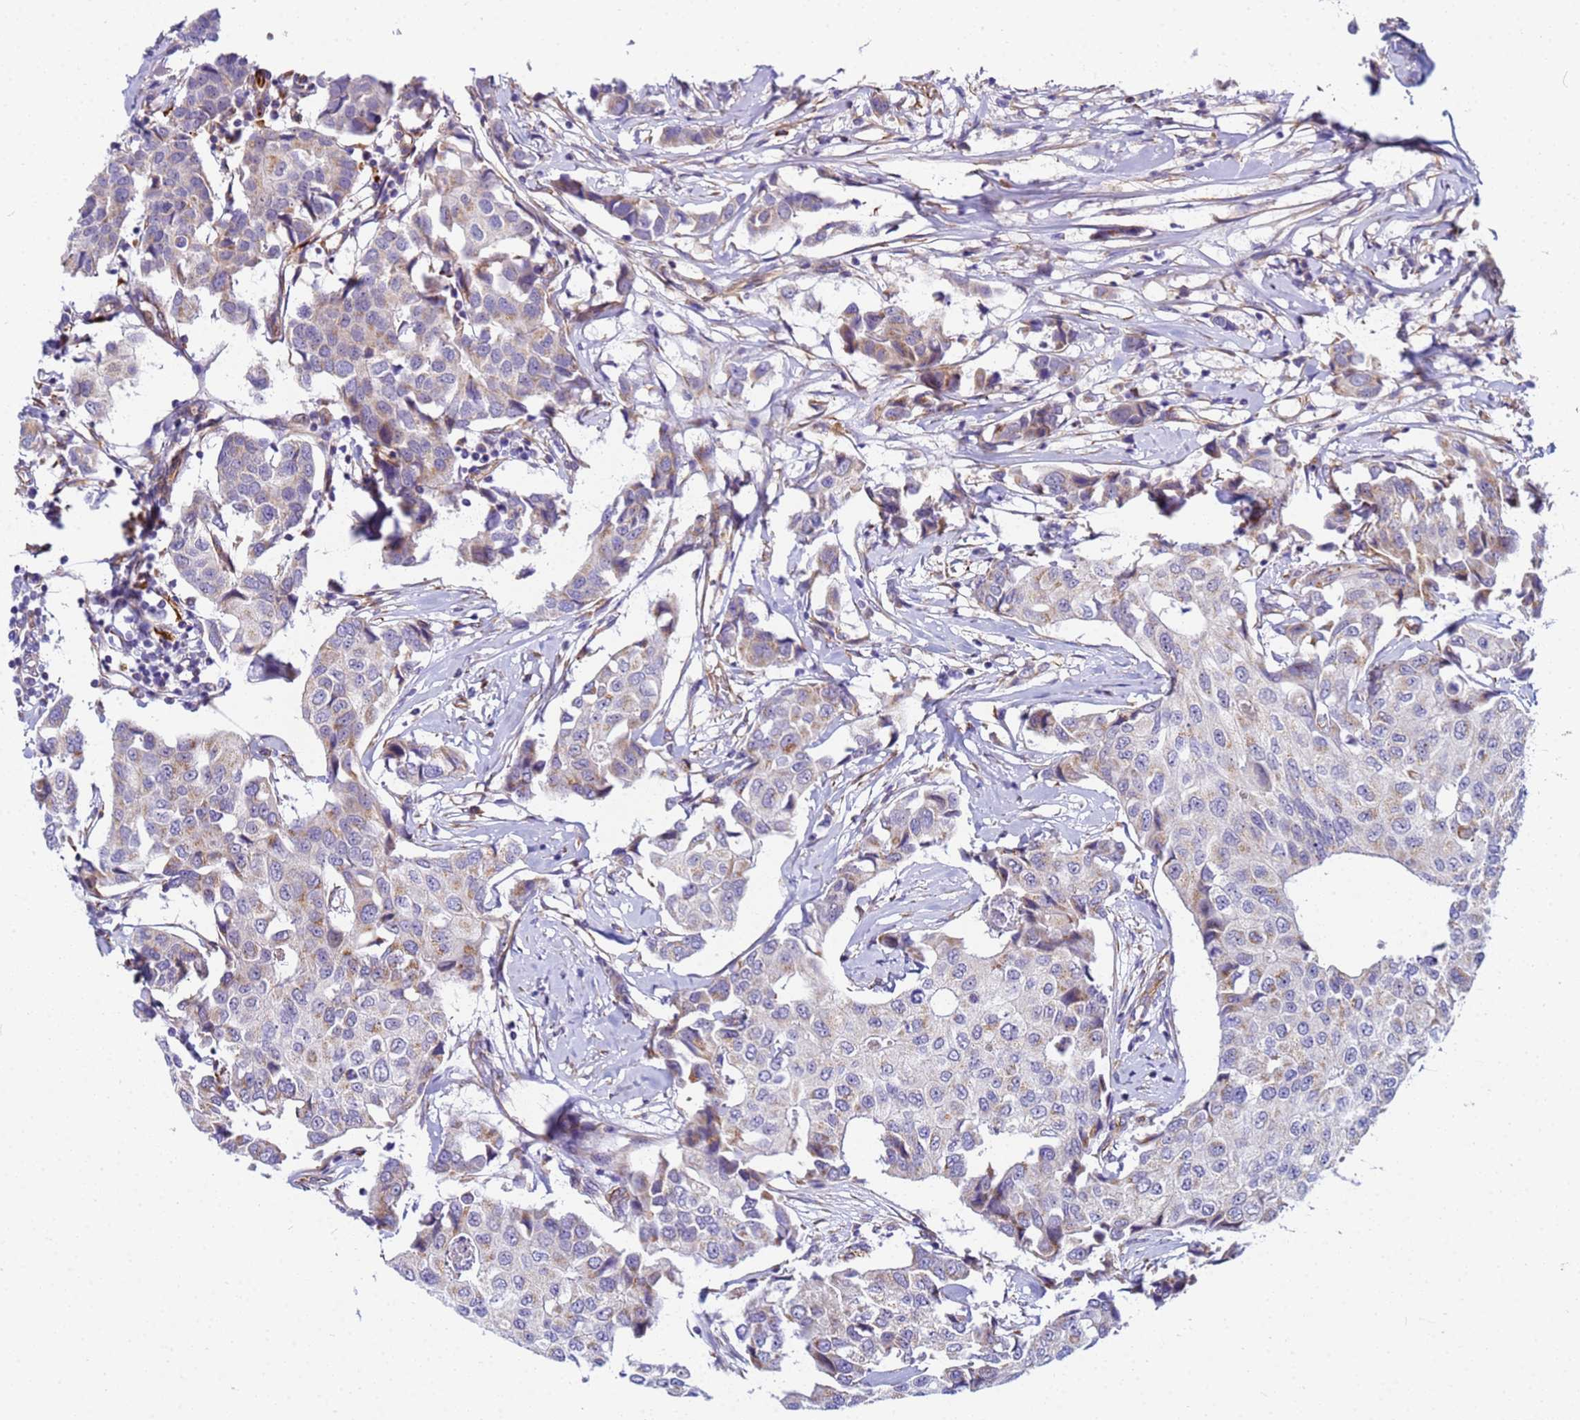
{"staining": {"intensity": "weak", "quantity": "25%-75%", "location": "cytoplasmic/membranous"}, "tissue": "breast cancer", "cell_type": "Tumor cells", "image_type": "cancer", "snomed": [{"axis": "morphology", "description": "Duct carcinoma"}, {"axis": "topography", "description": "Breast"}], "caption": "IHC image of neoplastic tissue: human intraductal carcinoma (breast) stained using immunohistochemistry displays low levels of weak protein expression localized specifically in the cytoplasmic/membranous of tumor cells, appearing as a cytoplasmic/membranous brown color.", "gene": "UBXN2B", "patient": {"sex": "female", "age": 80}}